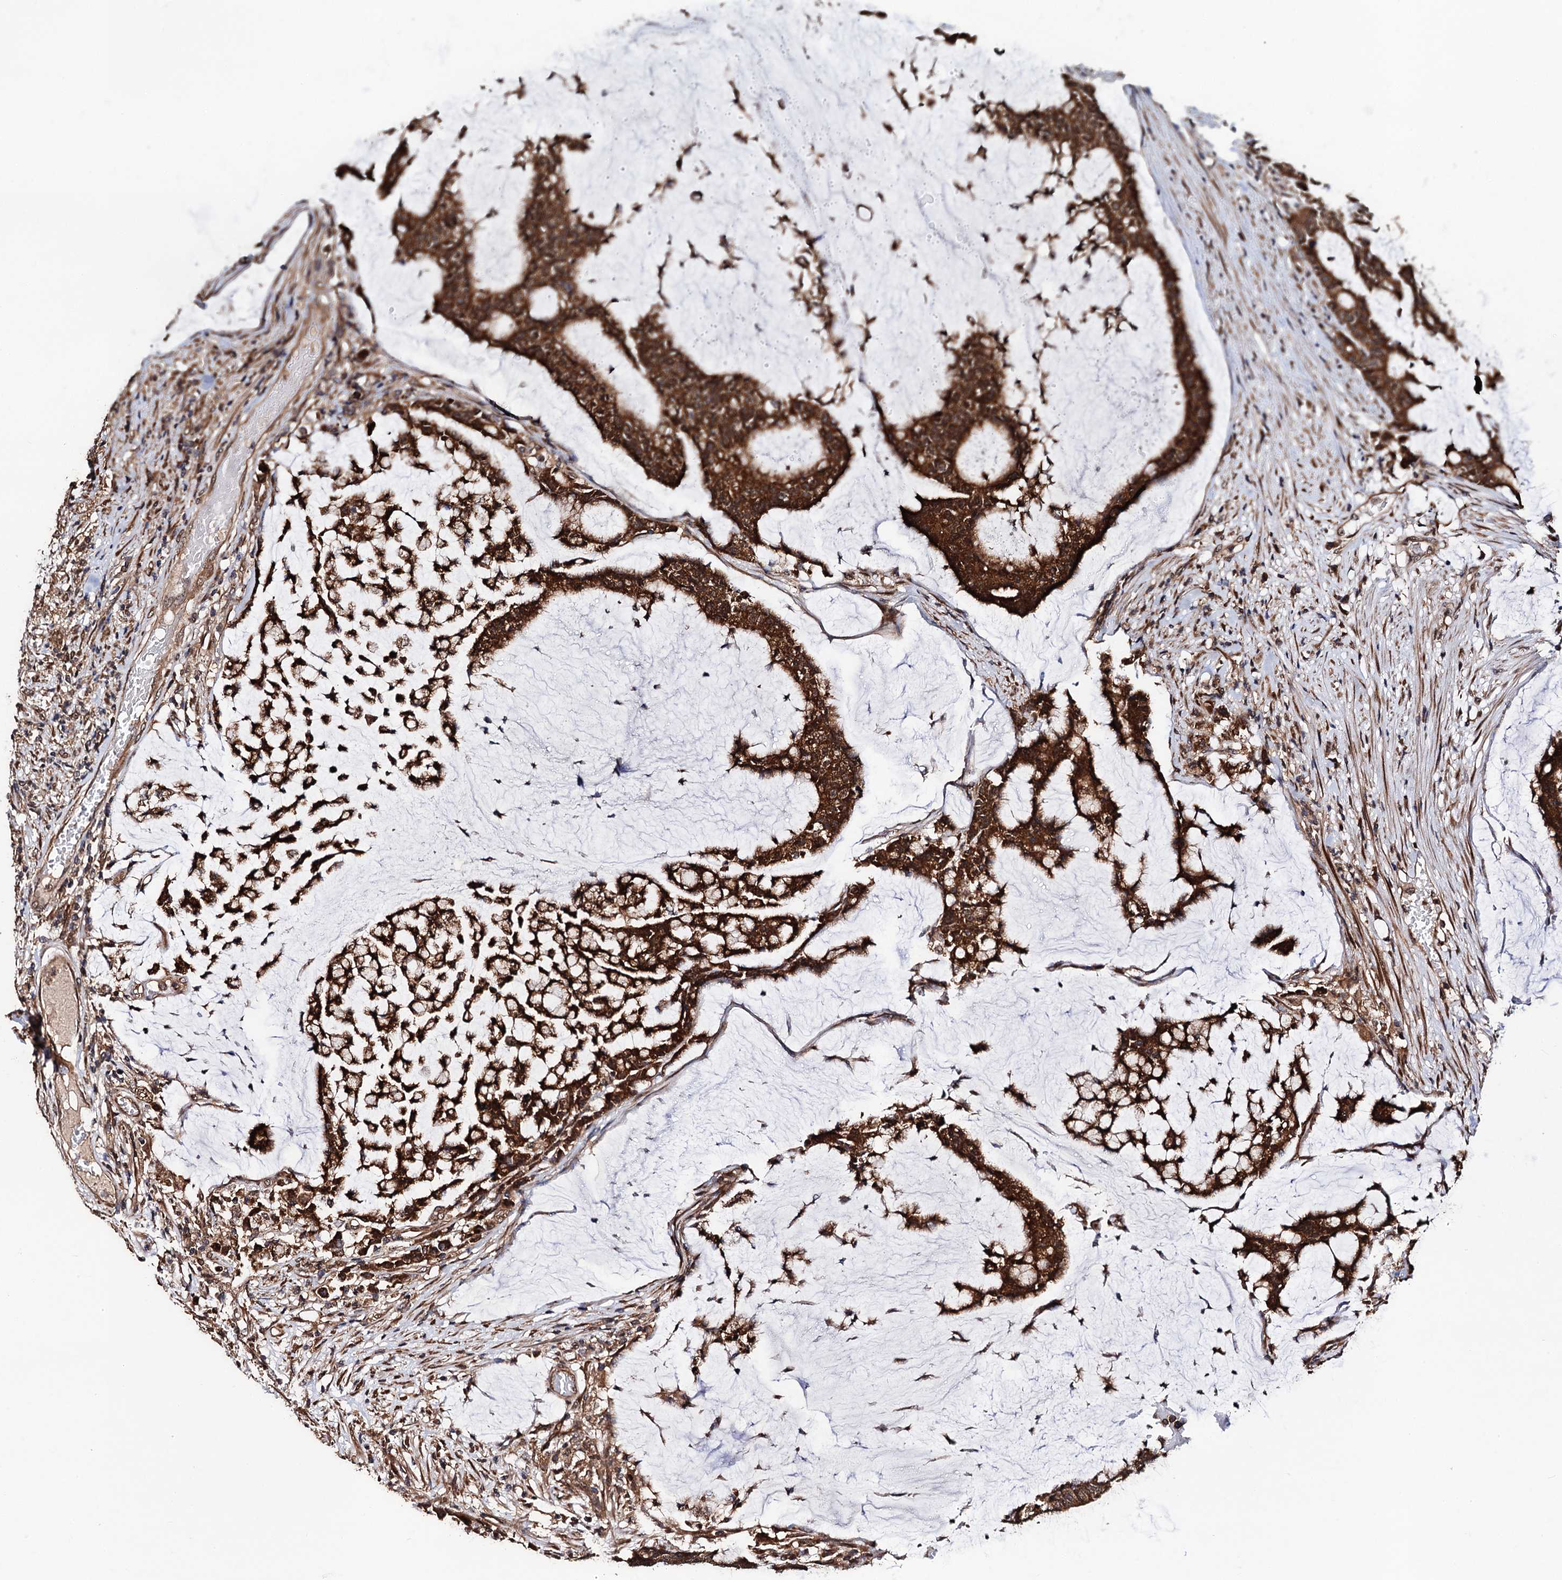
{"staining": {"intensity": "moderate", "quantity": ">75%", "location": "cytoplasmic/membranous"}, "tissue": "colorectal cancer", "cell_type": "Tumor cells", "image_type": "cancer", "snomed": [{"axis": "morphology", "description": "Adenocarcinoma, NOS"}, {"axis": "topography", "description": "Colon"}], "caption": "Immunohistochemical staining of human adenocarcinoma (colorectal) demonstrates medium levels of moderate cytoplasmic/membranous protein staining in approximately >75% of tumor cells.", "gene": "MIER2", "patient": {"sex": "female", "age": 84}}